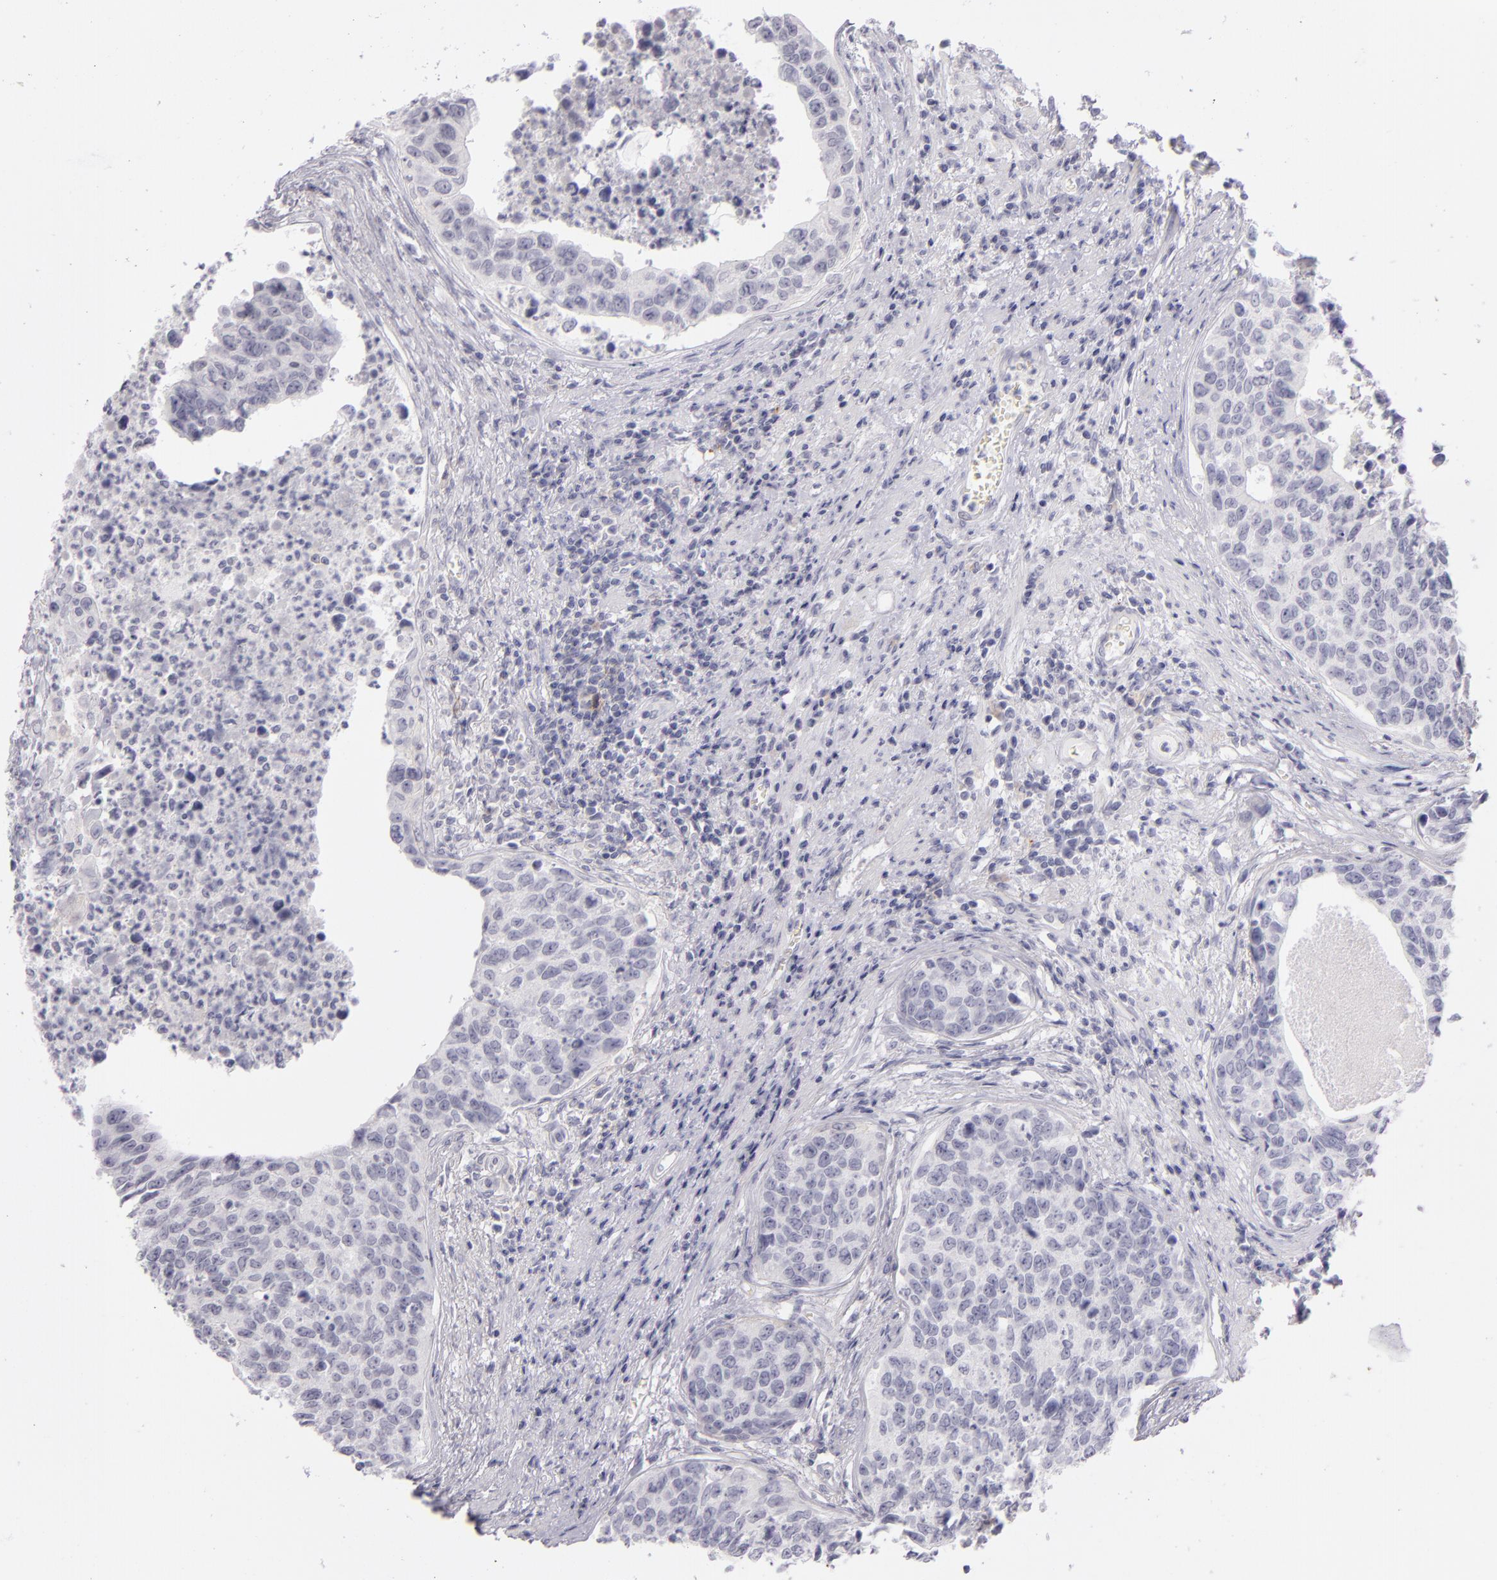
{"staining": {"intensity": "negative", "quantity": "none", "location": "none"}, "tissue": "urothelial cancer", "cell_type": "Tumor cells", "image_type": "cancer", "snomed": [{"axis": "morphology", "description": "Urothelial carcinoma, High grade"}, {"axis": "topography", "description": "Urinary bladder"}], "caption": "Photomicrograph shows no significant protein positivity in tumor cells of urothelial carcinoma (high-grade).", "gene": "CD40", "patient": {"sex": "male", "age": 81}}